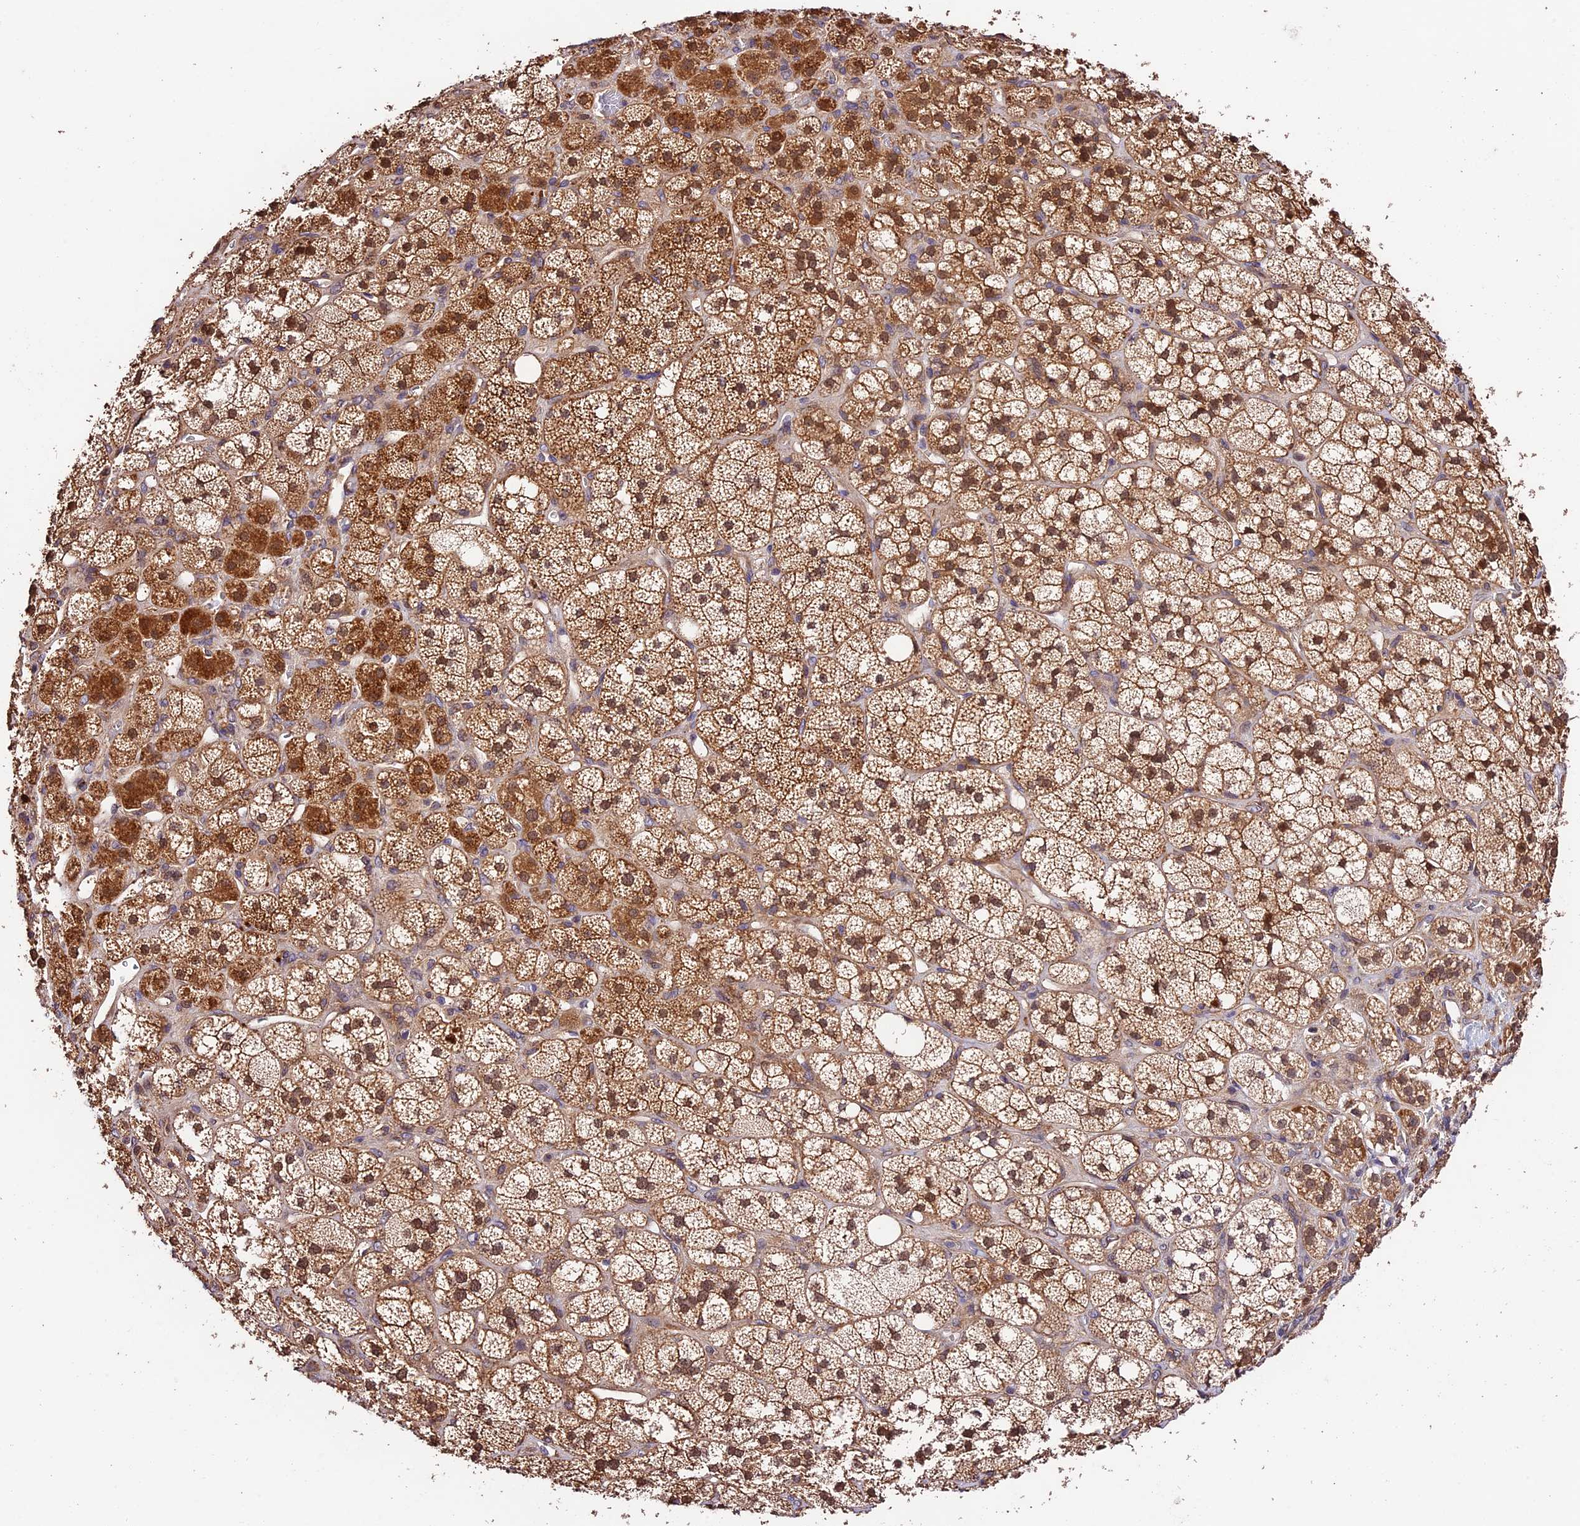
{"staining": {"intensity": "strong", "quantity": ">75%", "location": "cytoplasmic/membranous"}, "tissue": "adrenal gland", "cell_type": "Glandular cells", "image_type": "normal", "snomed": [{"axis": "morphology", "description": "Normal tissue, NOS"}, {"axis": "topography", "description": "Adrenal gland"}], "caption": "Immunohistochemical staining of benign human adrenal gland displays high levels of strong cytoplasmic/membranous expression in approximately >75% of glandular cells.", "gene": "CES3", "patient": {"sex": "male", "age": 61}}